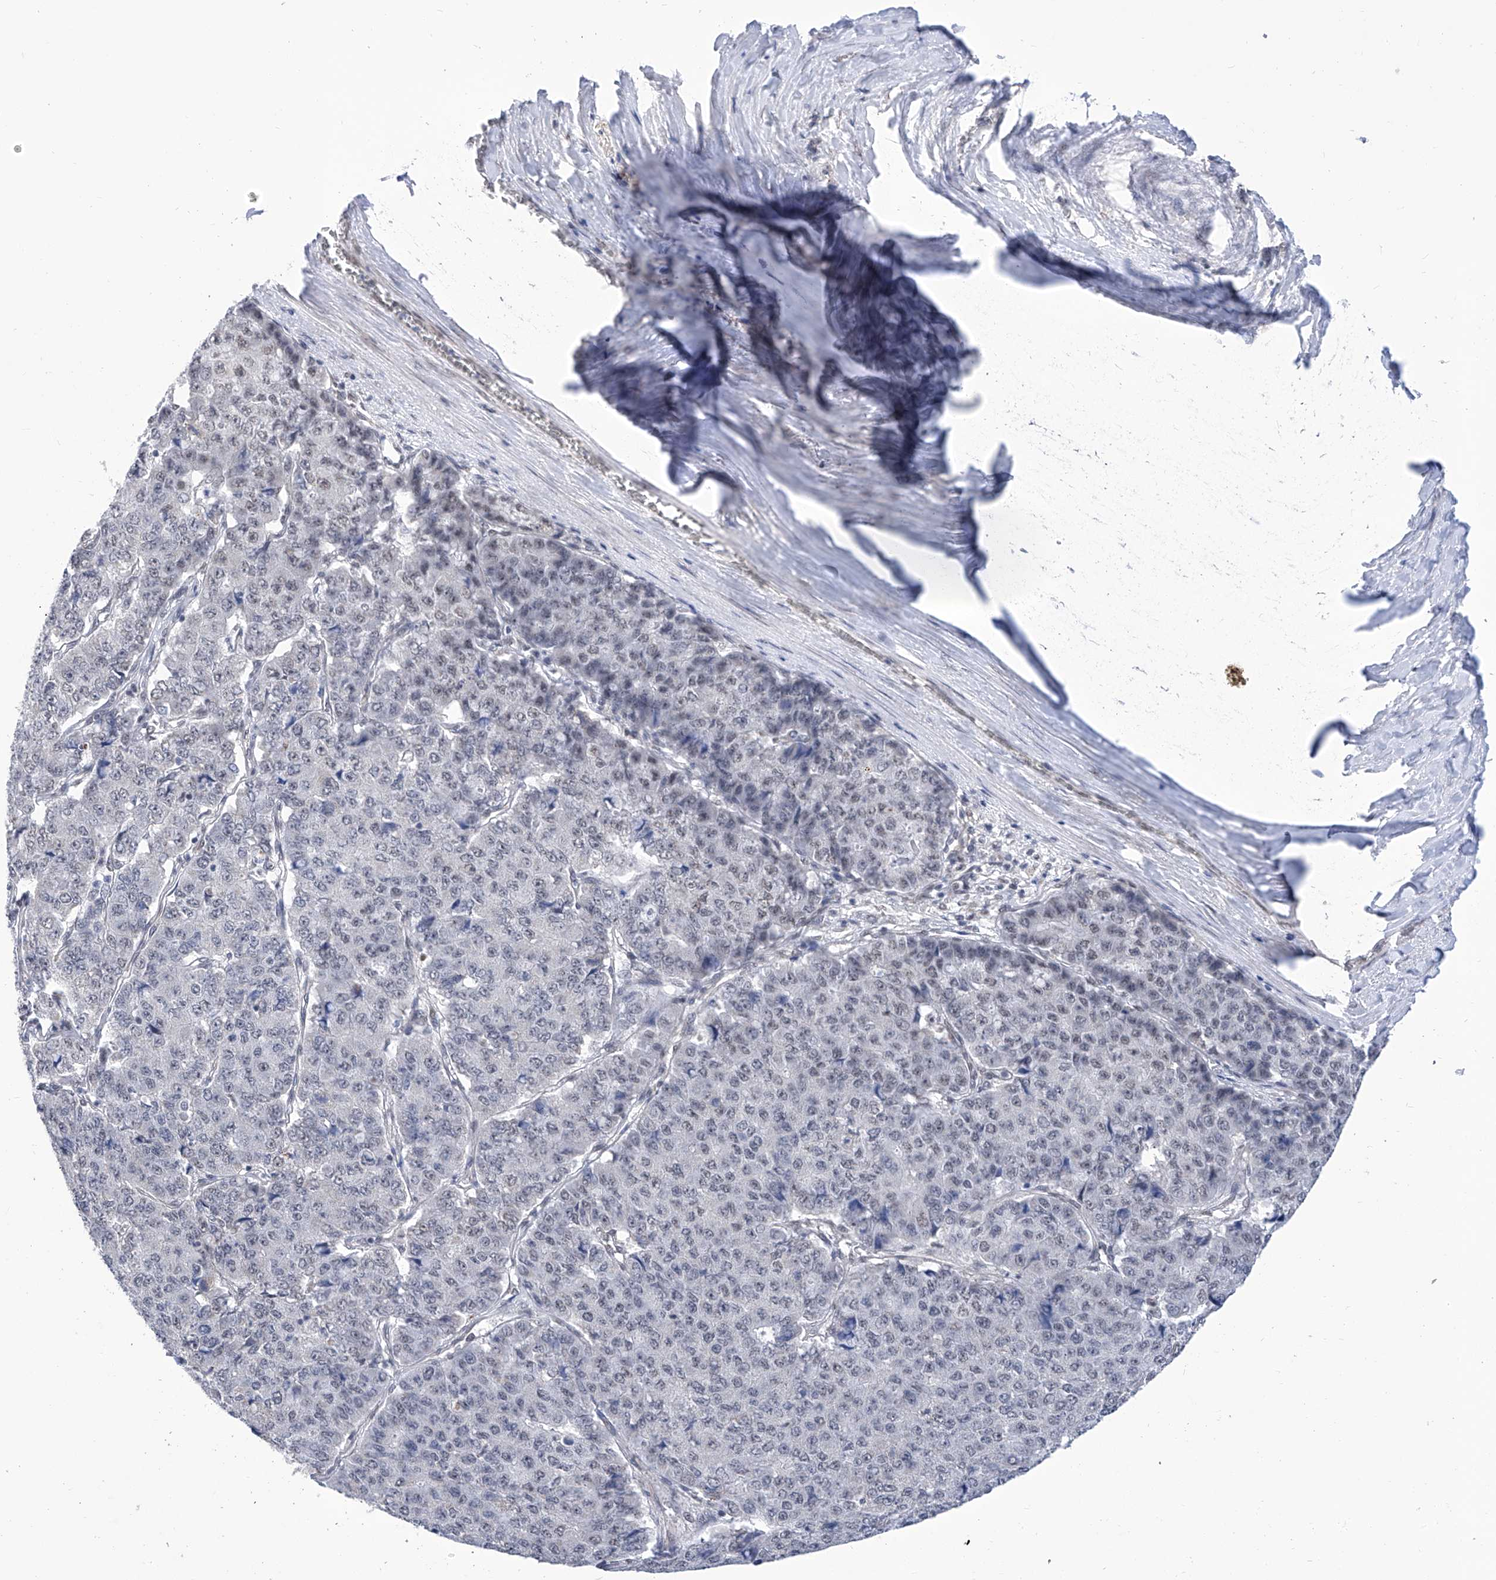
{"staining": {"intensity": "negative", "quantity": "none", "location": "none"}, "tissue": "pancreatic cancer", "cell_type": "Tumor cells", "image_type": "cancer", "snomed": [{"axis": "morphology", "description": "Adenocarcinoma, NOS"}, {"axis": "topography", "description": "Pancreas"}], "caption": "There is no significant positivity in tumor cells of pancreatic cancer.", "gene": "SART1", "patient": {"sex": "male", "age": 50}}